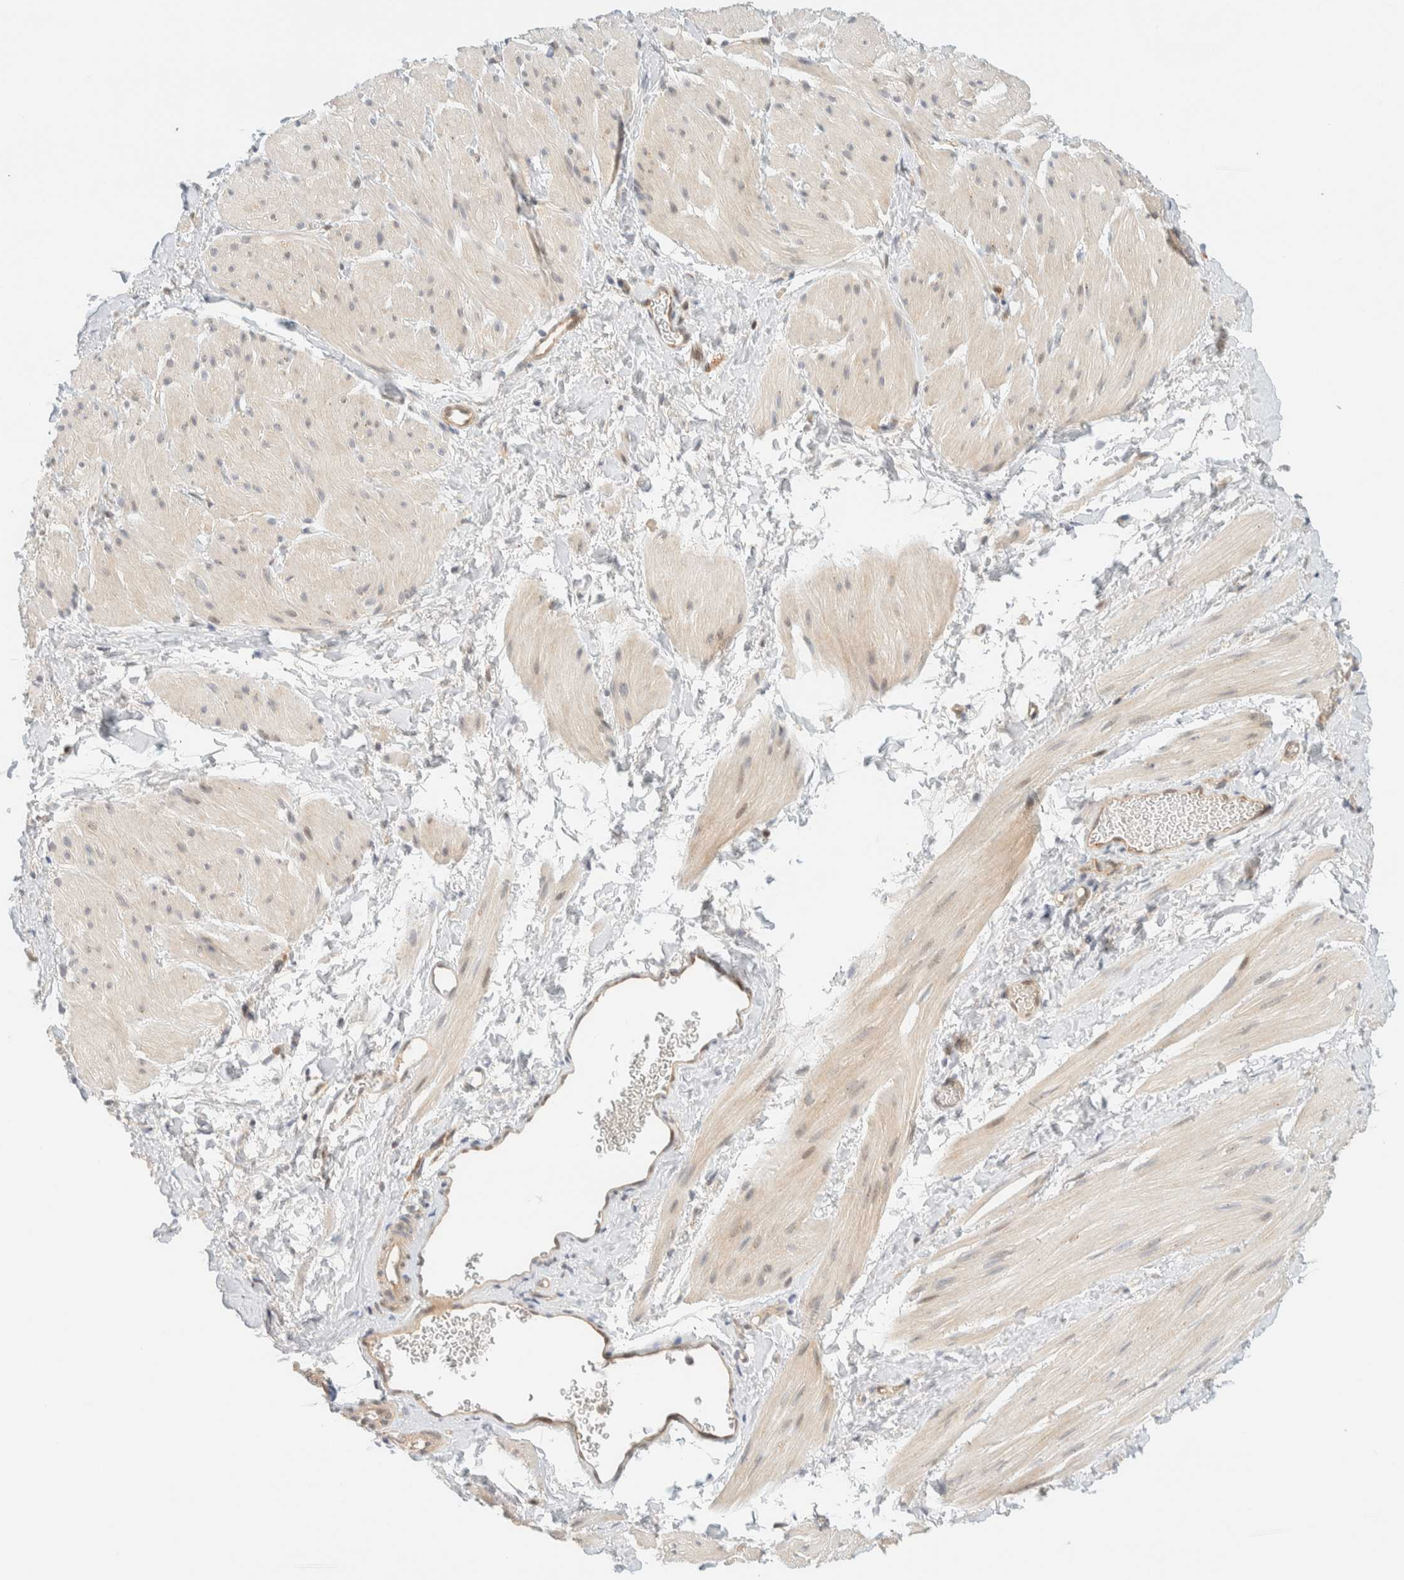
{"staining": {"intensity": "weak", "quantity": "<25%", "location": "cytoplasmic/membranous"}, "tissue": "smooth muscle", "cell_type": "Smooth muscle cells", "image_type": "normal", "snomed": [{"axis": "morphology", "description": "Normal tissue, NOS"}, {"axis": "topography", "description": "Smooth muscle"}], "caption": "IHC of unremarkable smooth muscle reveals no positivity in smooth muscle cells.", "gene": "PCYT2", "patient": {"sex": "male", "age": 16}}